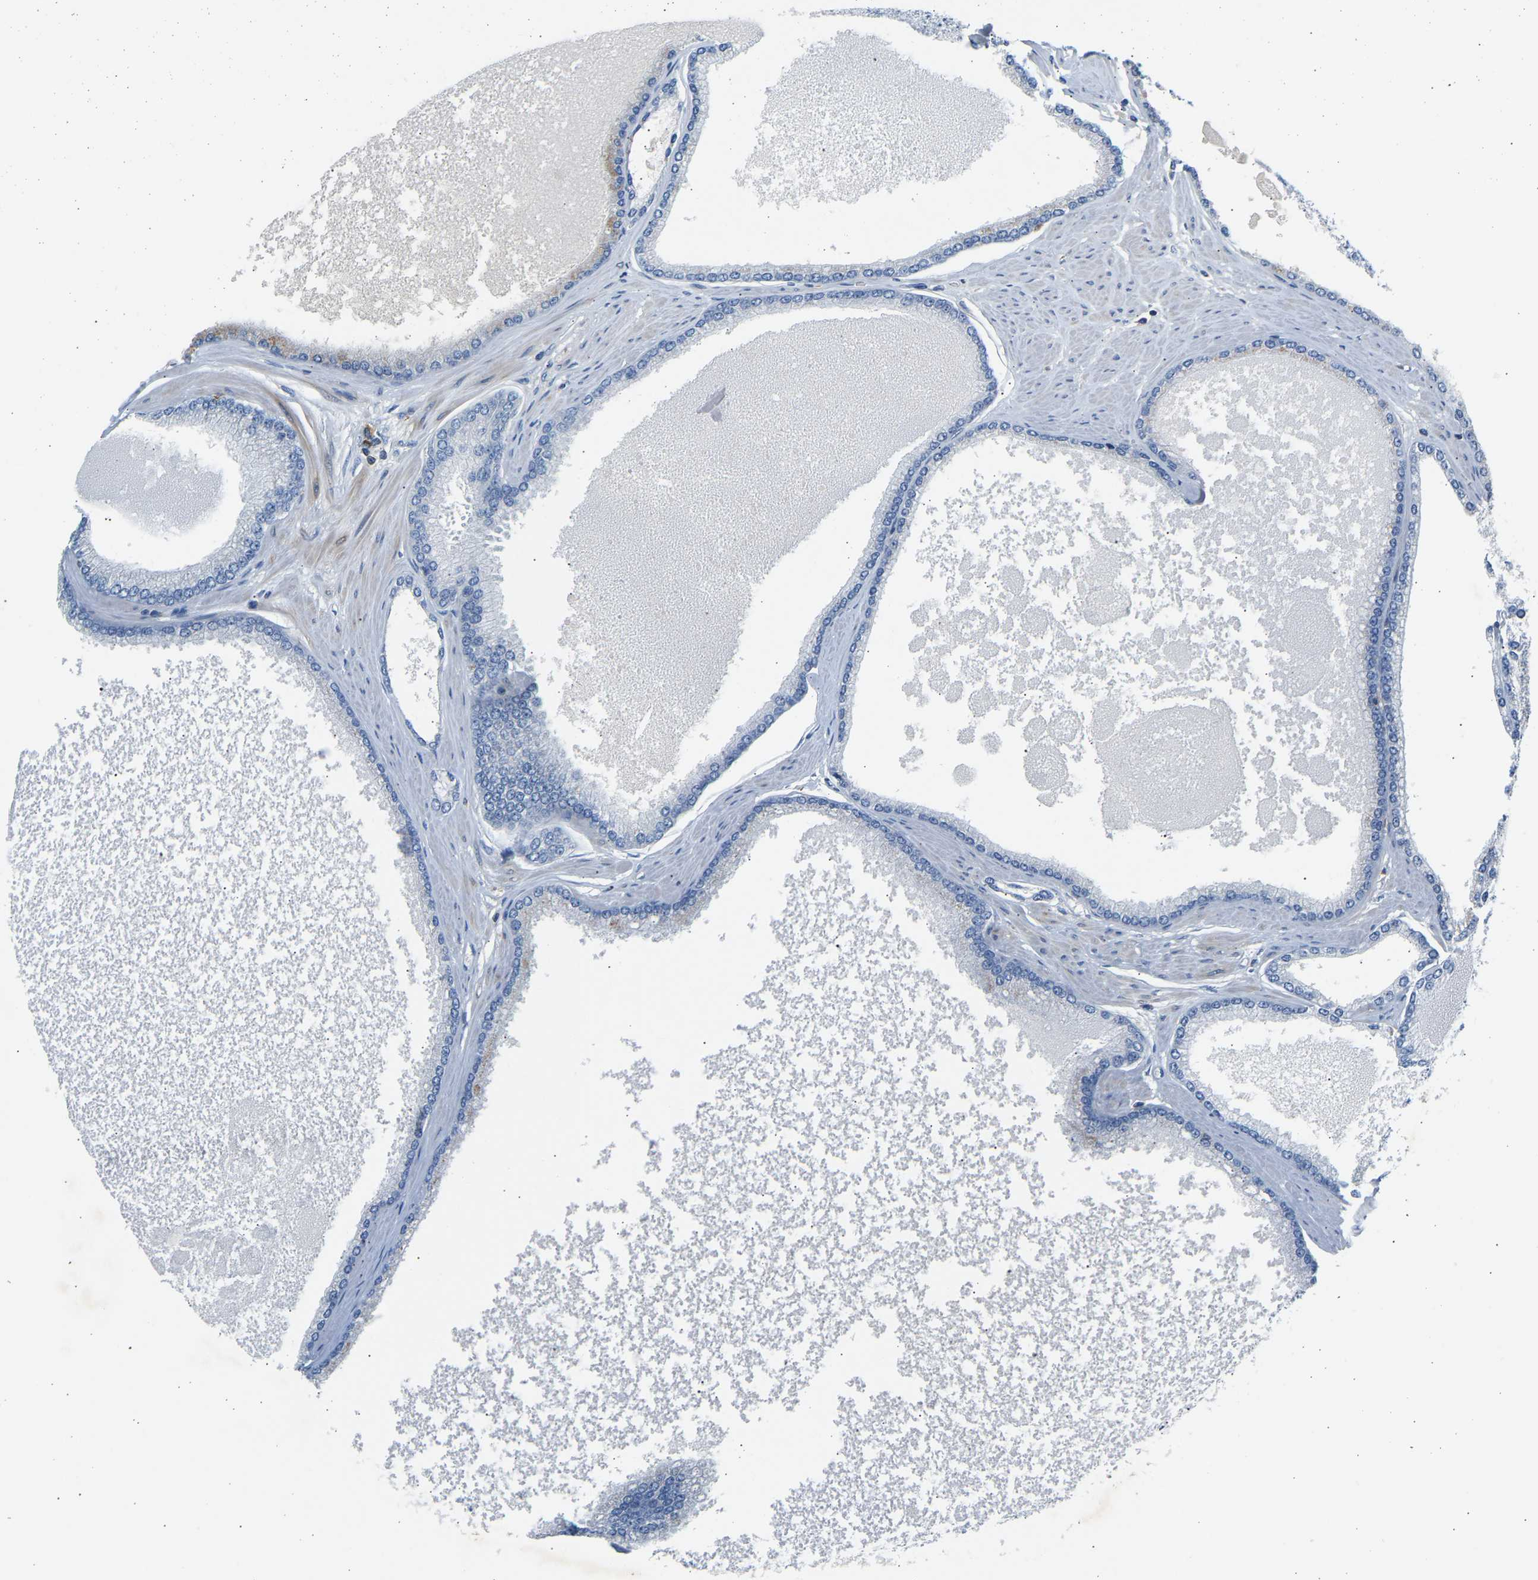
{"staining": {"intensity": "negative", "quantity": "none", "location": "none"}, "tissue": "prostate cancer", "cell_type": "Tumor cells", "image_type": "cancer", "snomed": [{"axis": "morphology", "description": "Adenocarcinoma, High grade"}, {"axis": "topography", "description": "Prostate"}], "caption": "Immunohistochemistry (IHC) photomicrograph of human prostate cancer stained for a protein (brown), which reveals no positivity in tumor cells. (Immunohistochemistry (IHC), brightfield microscopy, high magnification).", "gene": "FNBP1", "patient": {"sex": "male", "age": 61}}